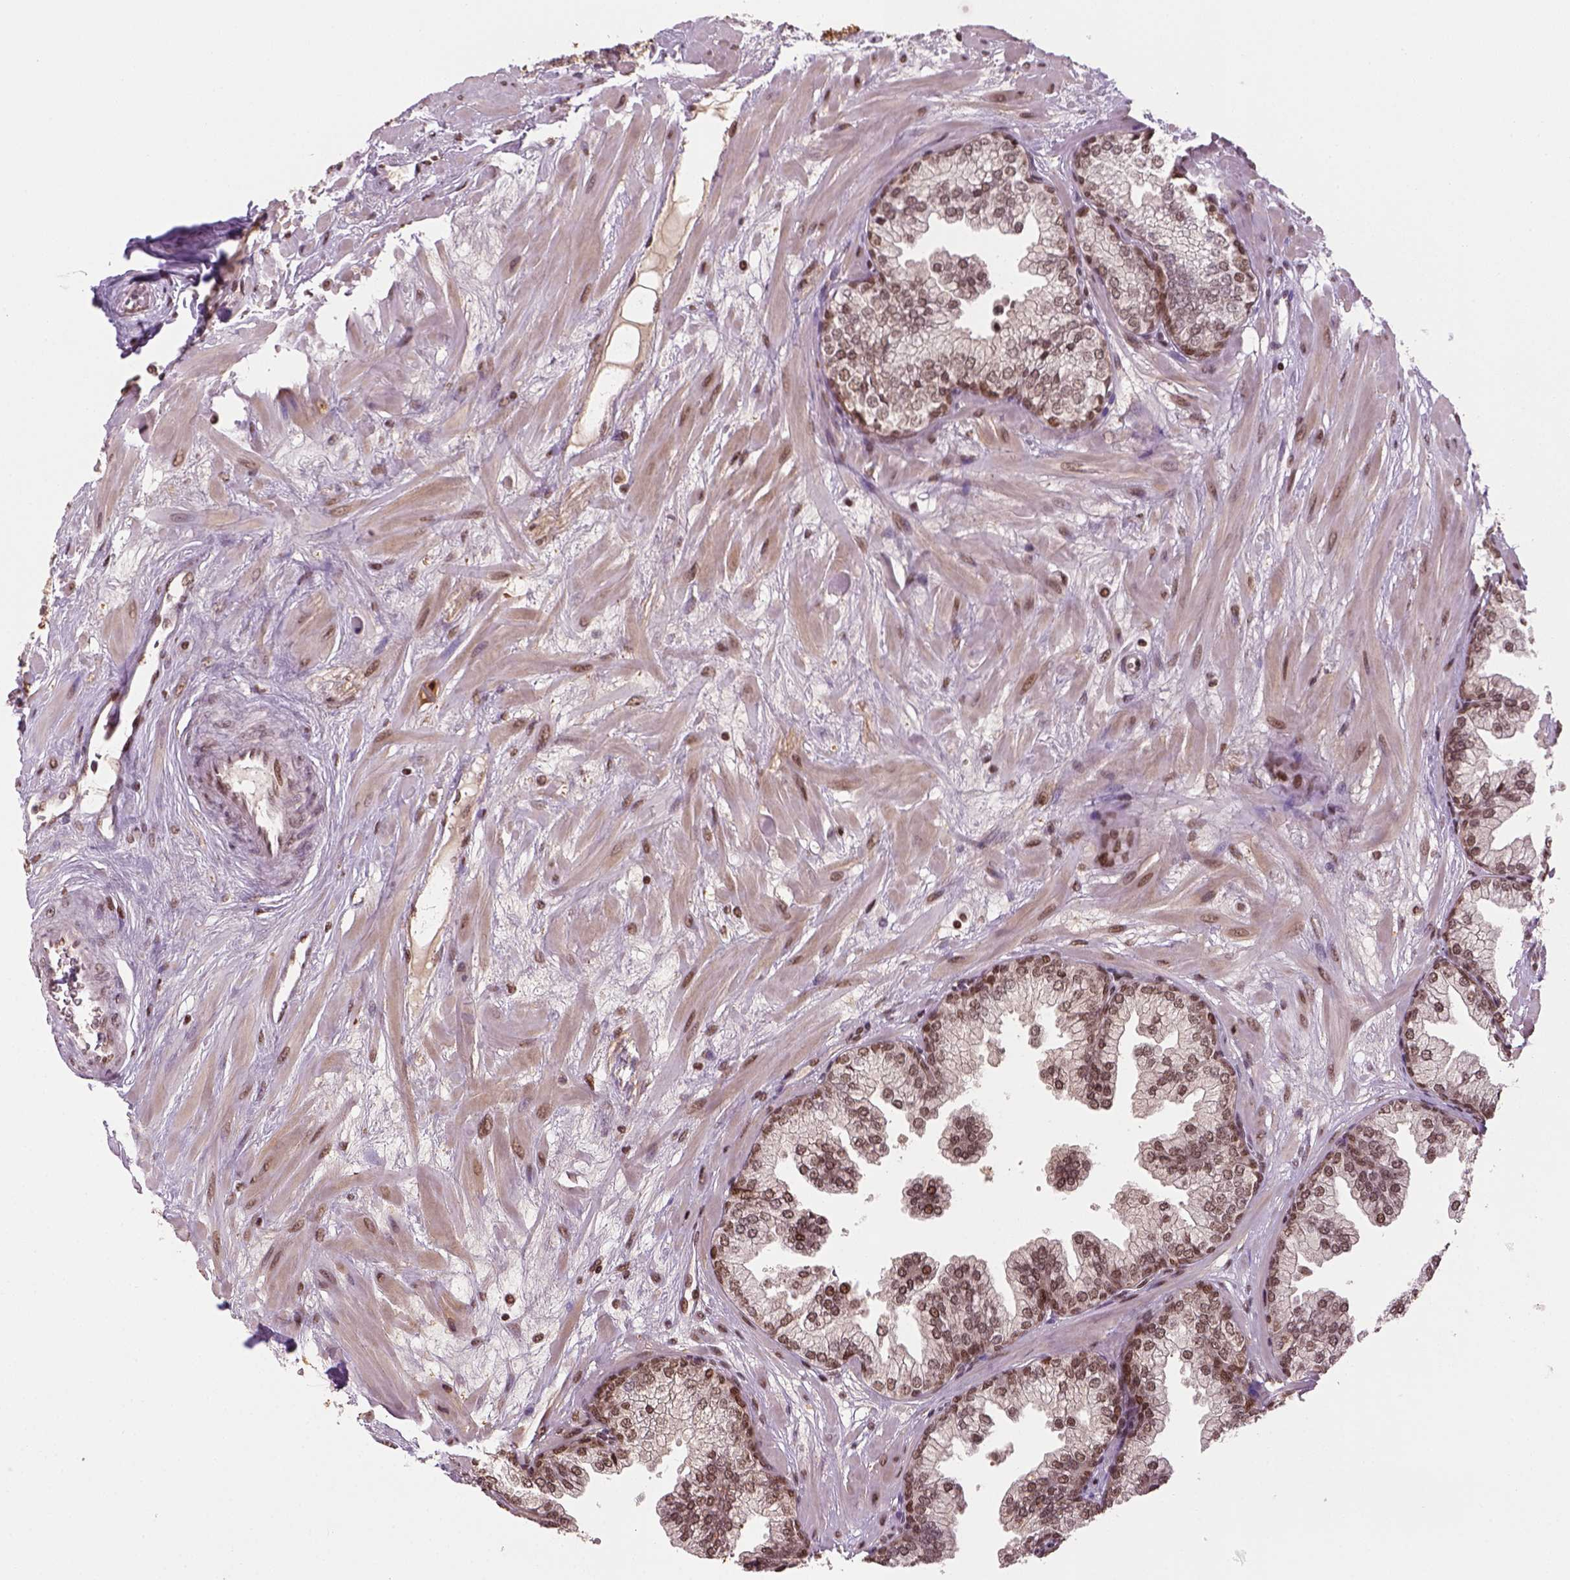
{"staining": {"intensity": "moderate", "quantity": ">75%", "location": "nuclear"}, "tissue": "prostate", "cell_type": "Glandular cells", "image_type": "normal", "snomed": [{"axis": "morphology", "description": "Normal tissue, NOS"}, {"axis": "topography", "description": "Prostate"}, {"axis": "topography", "description": "Peripheral nerve tissue"}], "caption": "Moderate nuclear expression for a protein is identified in approximately >75% of glandular cells of normal prostate using IHC.", "gene": "GOT1", "patient": {"sex": "male", "age": 61}}